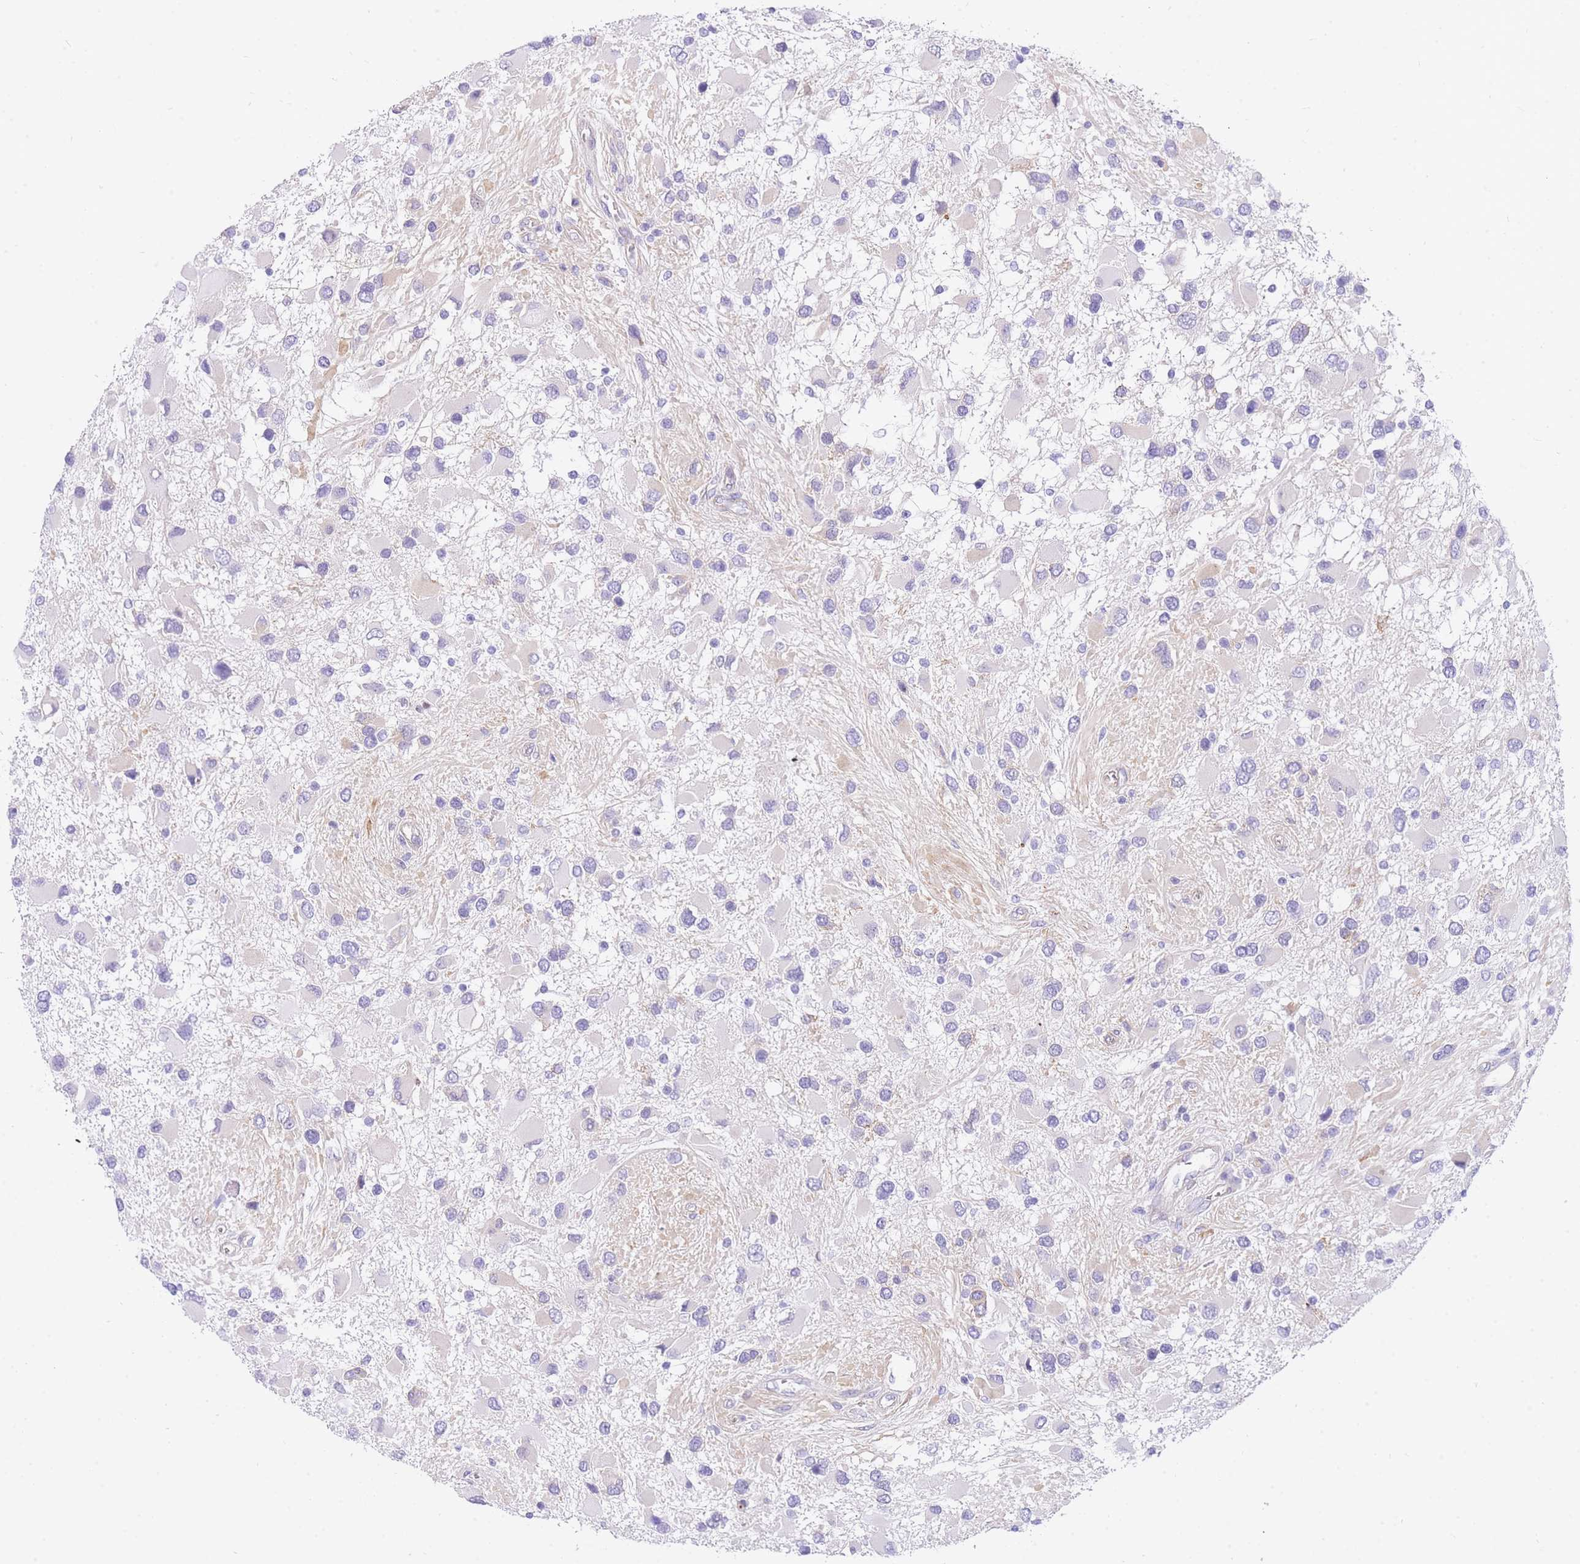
{"staining": {"intensity": "negative", "quantity": "none", "location": "none"}, "tissue": "glioma", "cell_type": "Tumor cells", "image_type": "cancer", "snomed": [{"axis": "morphology", "description": "Glioma, malignant, High grade"}, {"axis": "topography", "description": "Brain"}], "caption": "High magnification brightfield microscopy of malignant glioma (high-grade) stained with DAB (brown) and counterstained with hematoxylin (blue): tumor cells show no significant positivity.", "gene": "SRSF12", "patient": {"sex": "male", "age": 53}}